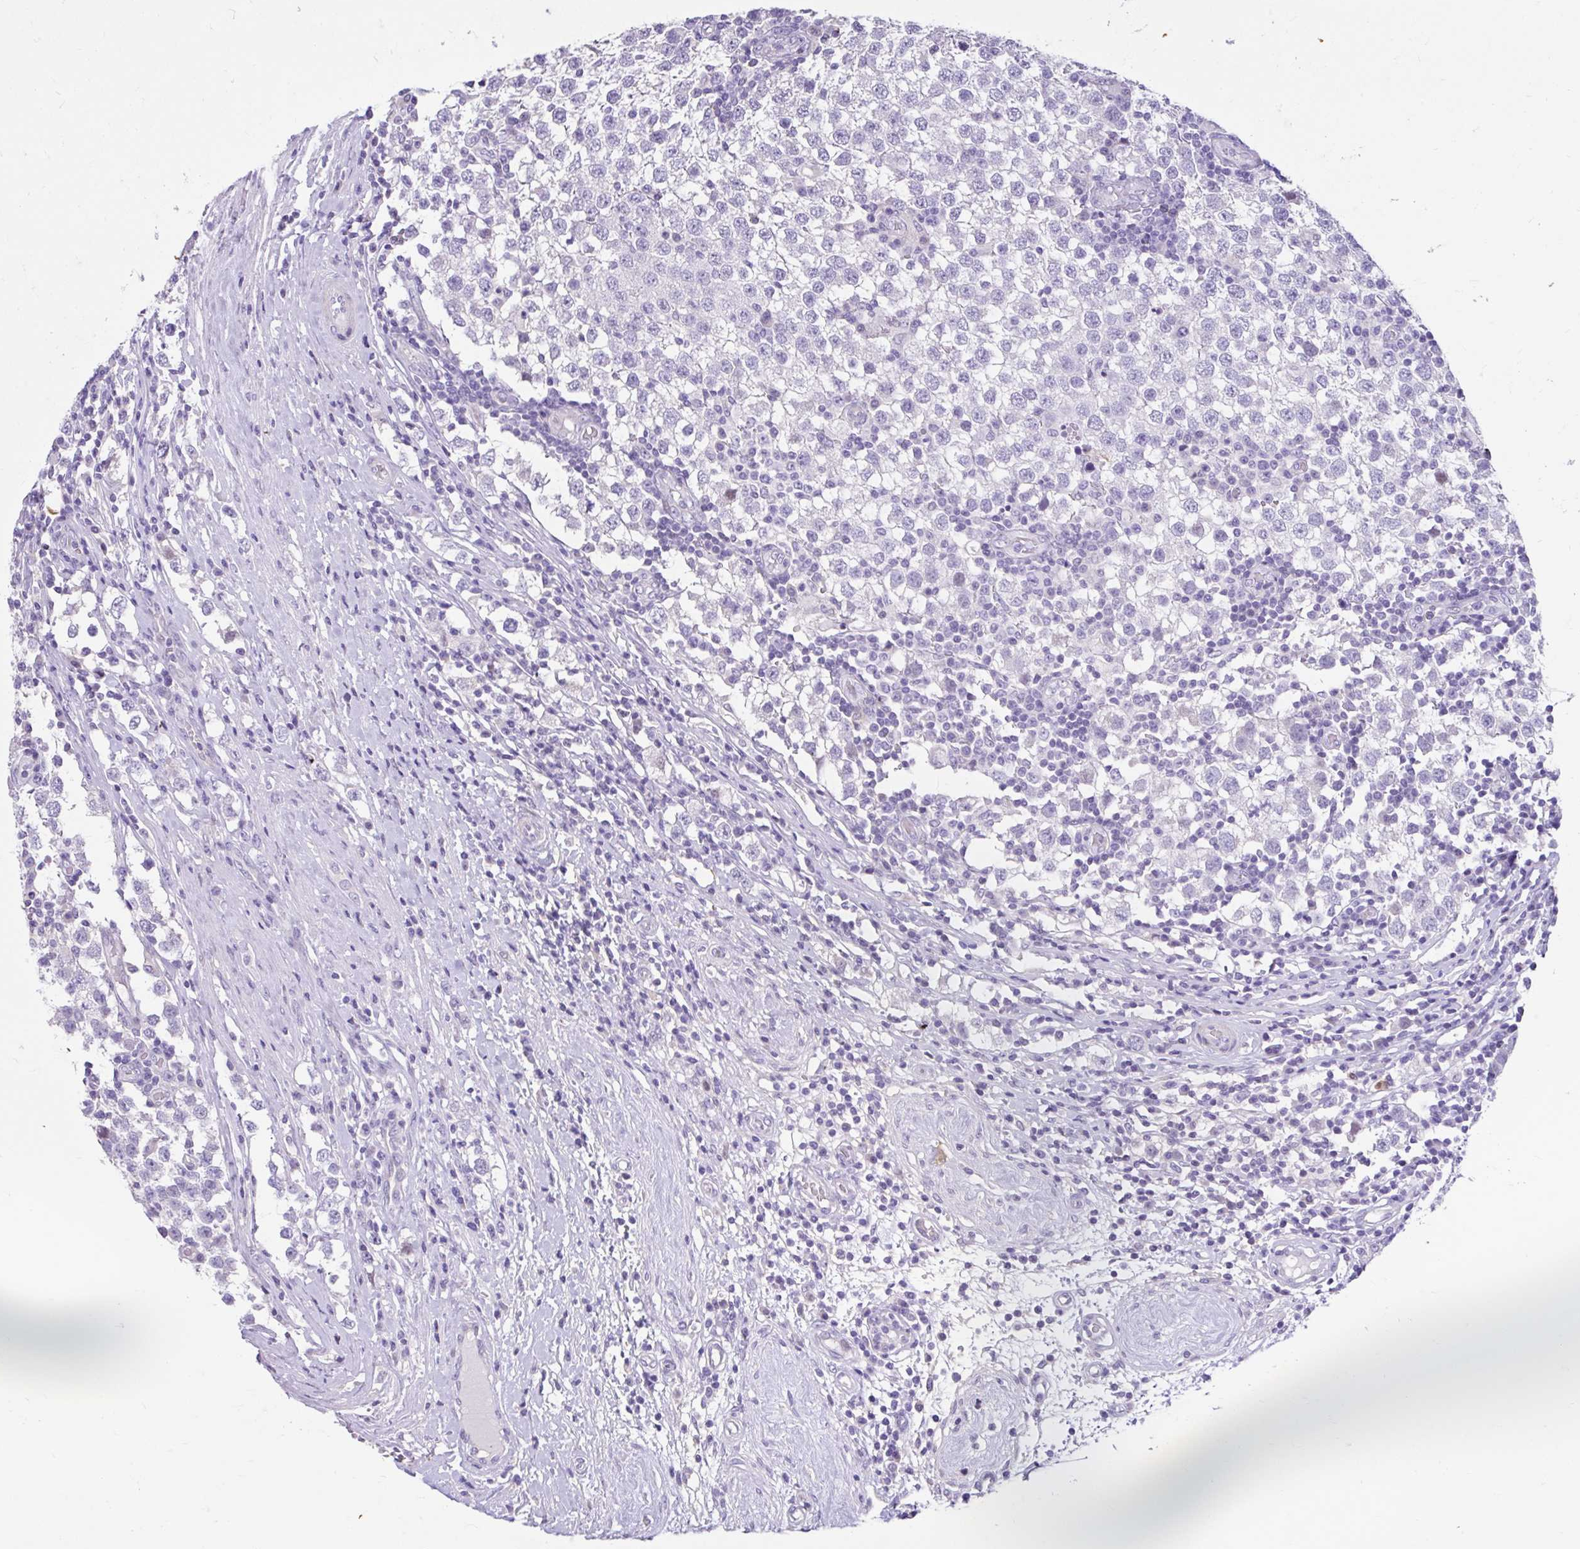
{"staining": {"intensity": "negative", "quantity": "none", "location": "none"}, "tissue": "testis cancer", "cell_type": "Tumor cells", "image_type": "cancer", "snomed": [{"axis": "morphology", "description": "Seminoma, NOS"}, {"axis": "topography", "description": "Testis"}], "caption": "Photomicrograph shows no protein positivity in tumor cells of testis seminoma tissue.", "gene": "NHLH2", "patient": {"sex": "male", "age": 34}}